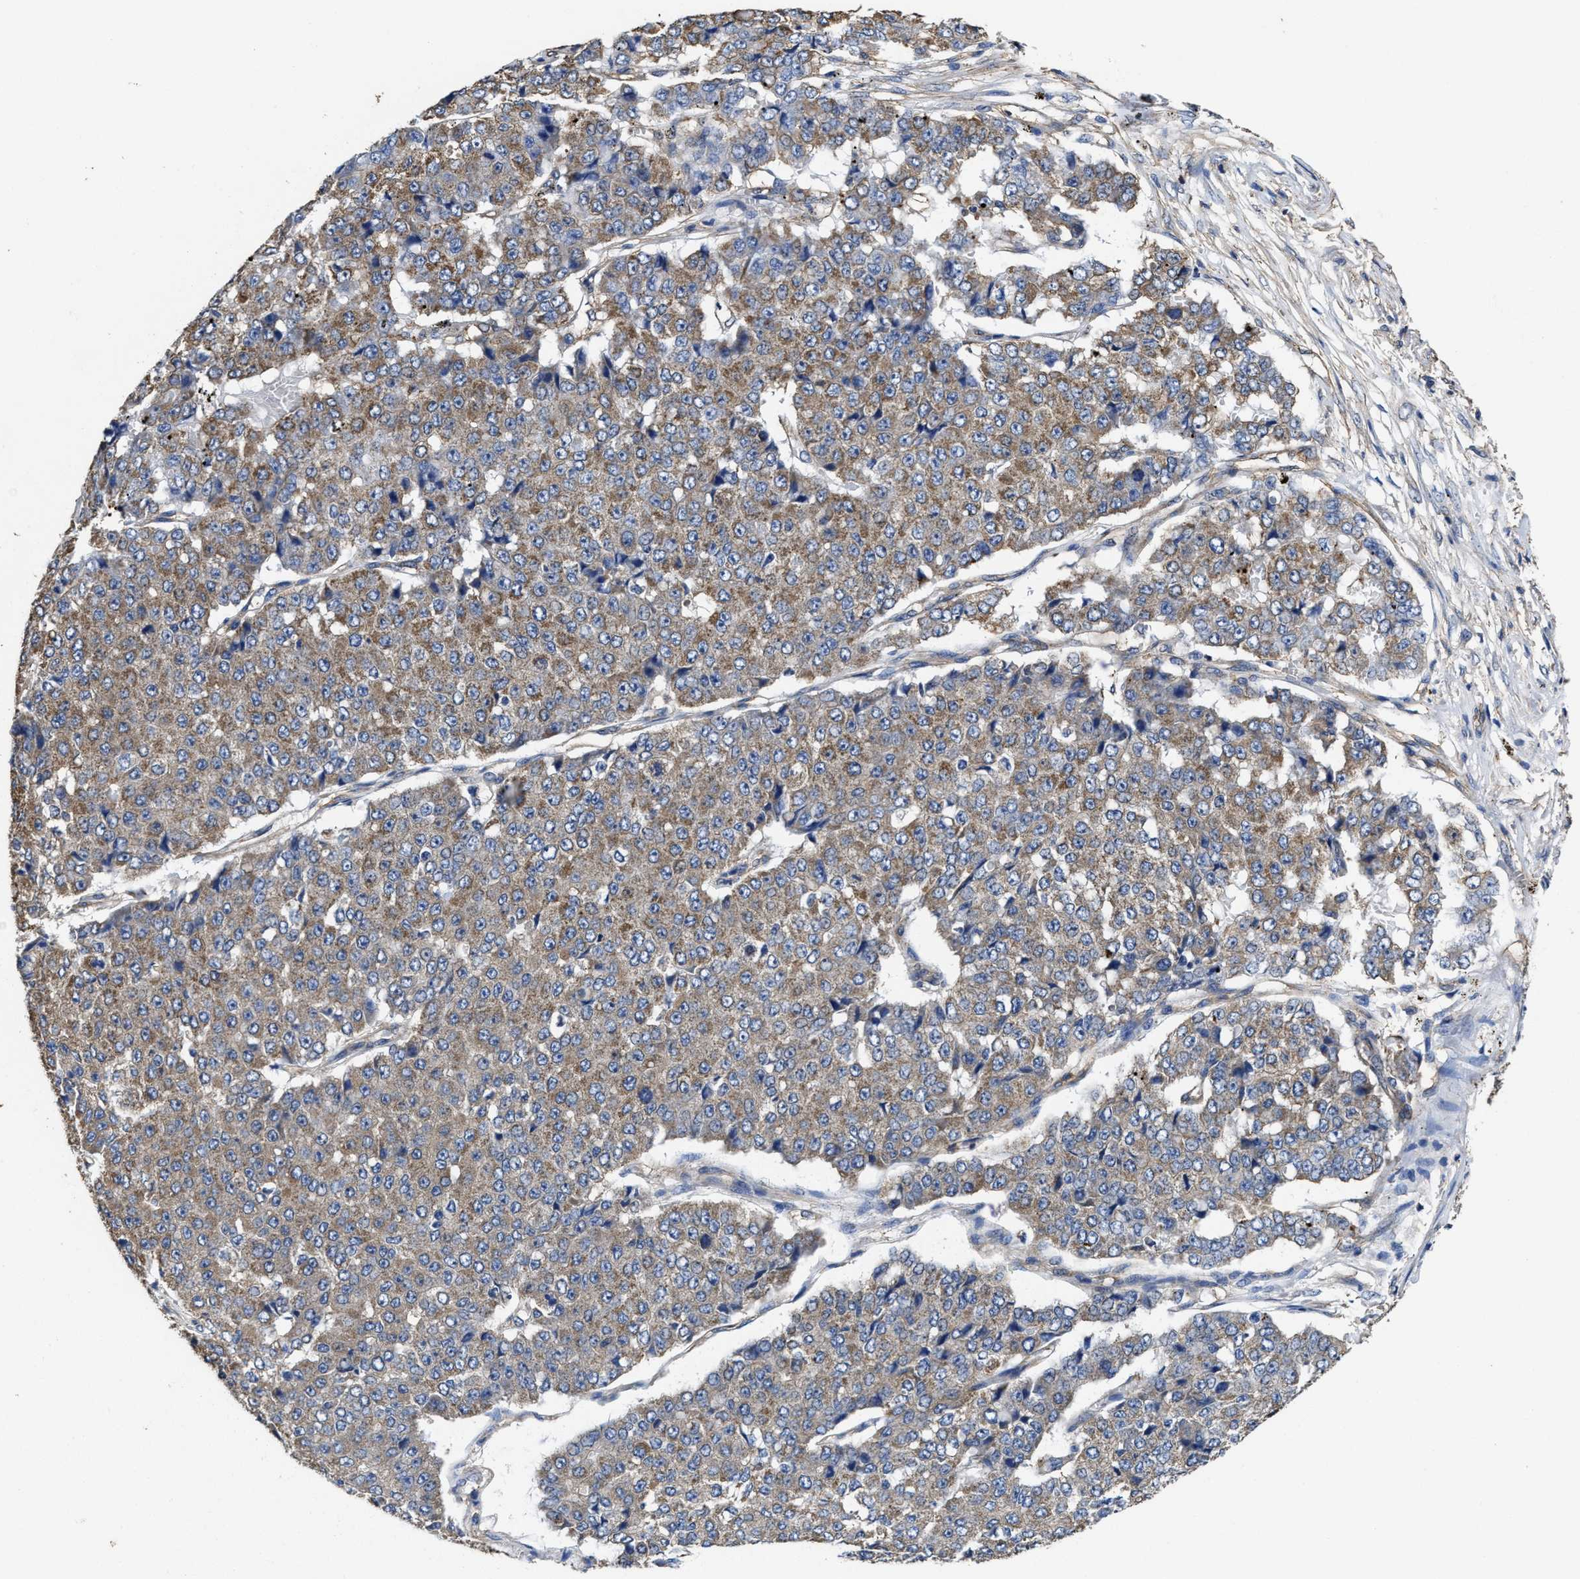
{"staining": {"intensity": "weak", "quantity": ">75%", "location": "cytoplasmic/membranous"}, "tissue": "pancreatic cancer", "cell_type": "Tumor cells", "image_type": "cancer", "snomed": [{"axis": "morphology", "description": "Adenocarcinoma, NOS"}, {"axis": "topography", "description": "Pancreas"}], "caption": "There is low levels of weak cytoplasmic/membranous expression in tumor cells of pancreatic adenocarcinoma, as demonstrated by immunohistochemical staining (brown color).", "gene": "SFXN4", "patient": {"sex": "male", "age": 50}}